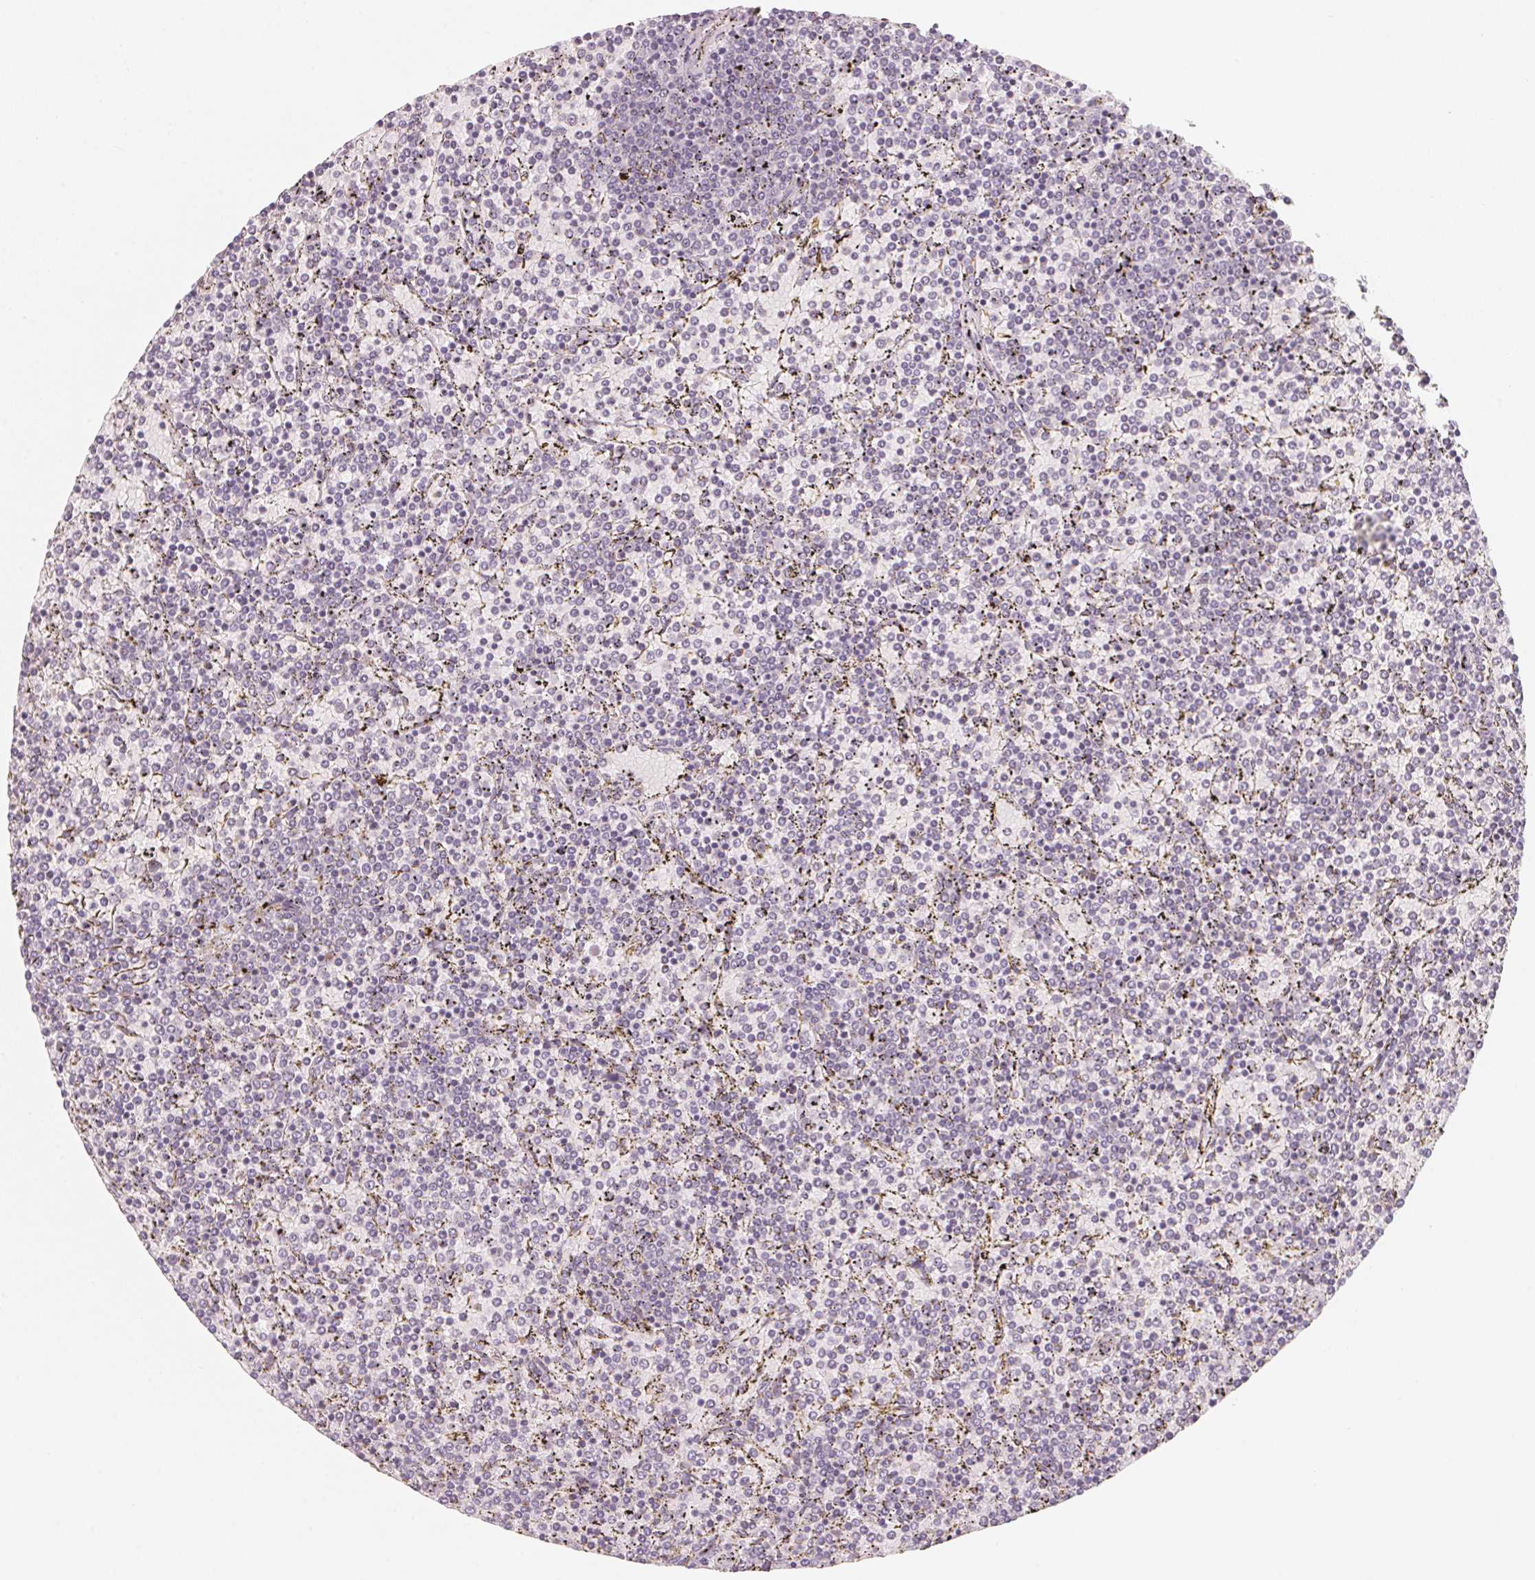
{"staining": {"intensity": "negative", "quantity": "none", "location": "none"}, "tissue": "lymphoma", "cell_type": "Tumor cells", "image_type": "cancer", "snomed": [{"axis": "morphology", "description": "Malignant lymphoma, non-Hodgkin's type, Low grade"}, {"axis": "topography", "description": "Spleen"}], "caption": "Immunohistochemistry of human lymphoma demonstrates no positivity in tumor cells.", "gene": "ANKRD31", "patient": {"sex": "female", "age": 77}}